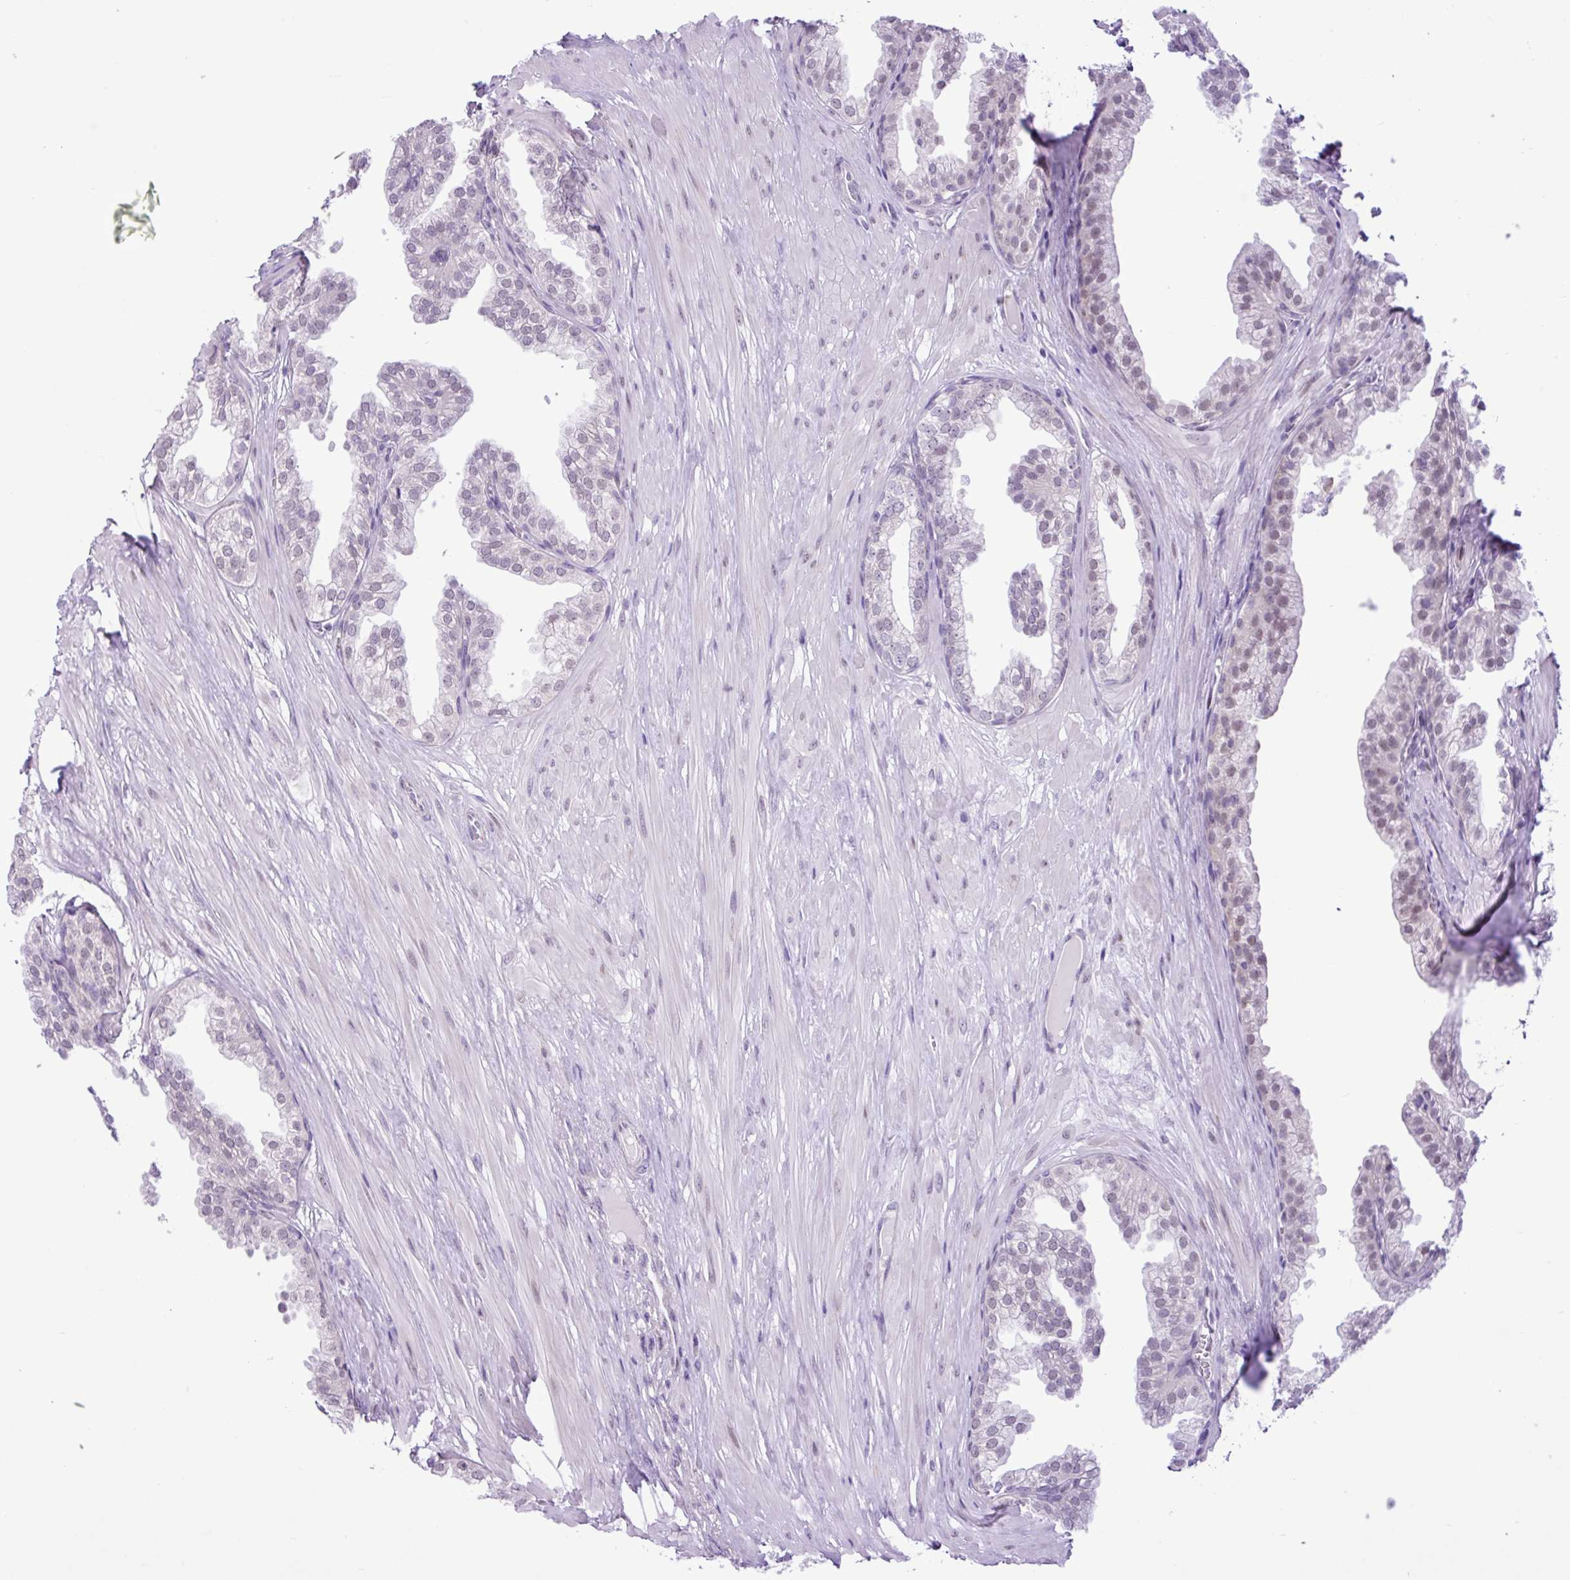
{"staining": {"intensity": "weak", "quantity": "<25%", "location": "nuclear"}, "tissue": "prostate", "cell_type": "Glandular cells", "image_type": "normal", "snomed": [{"axis": "morphology", "description": "Normal tissue, NOS"}, {"axis": "topography", "description": "Prostate"}, {"axis": "topography", "description": "Peripheral nerve tissue"}], "caption": "IHC of unremarkable prostate reveals no expression in glandular cells.", "gene": "ELOA2", "patient": {"sex": "male", "age": 55}}